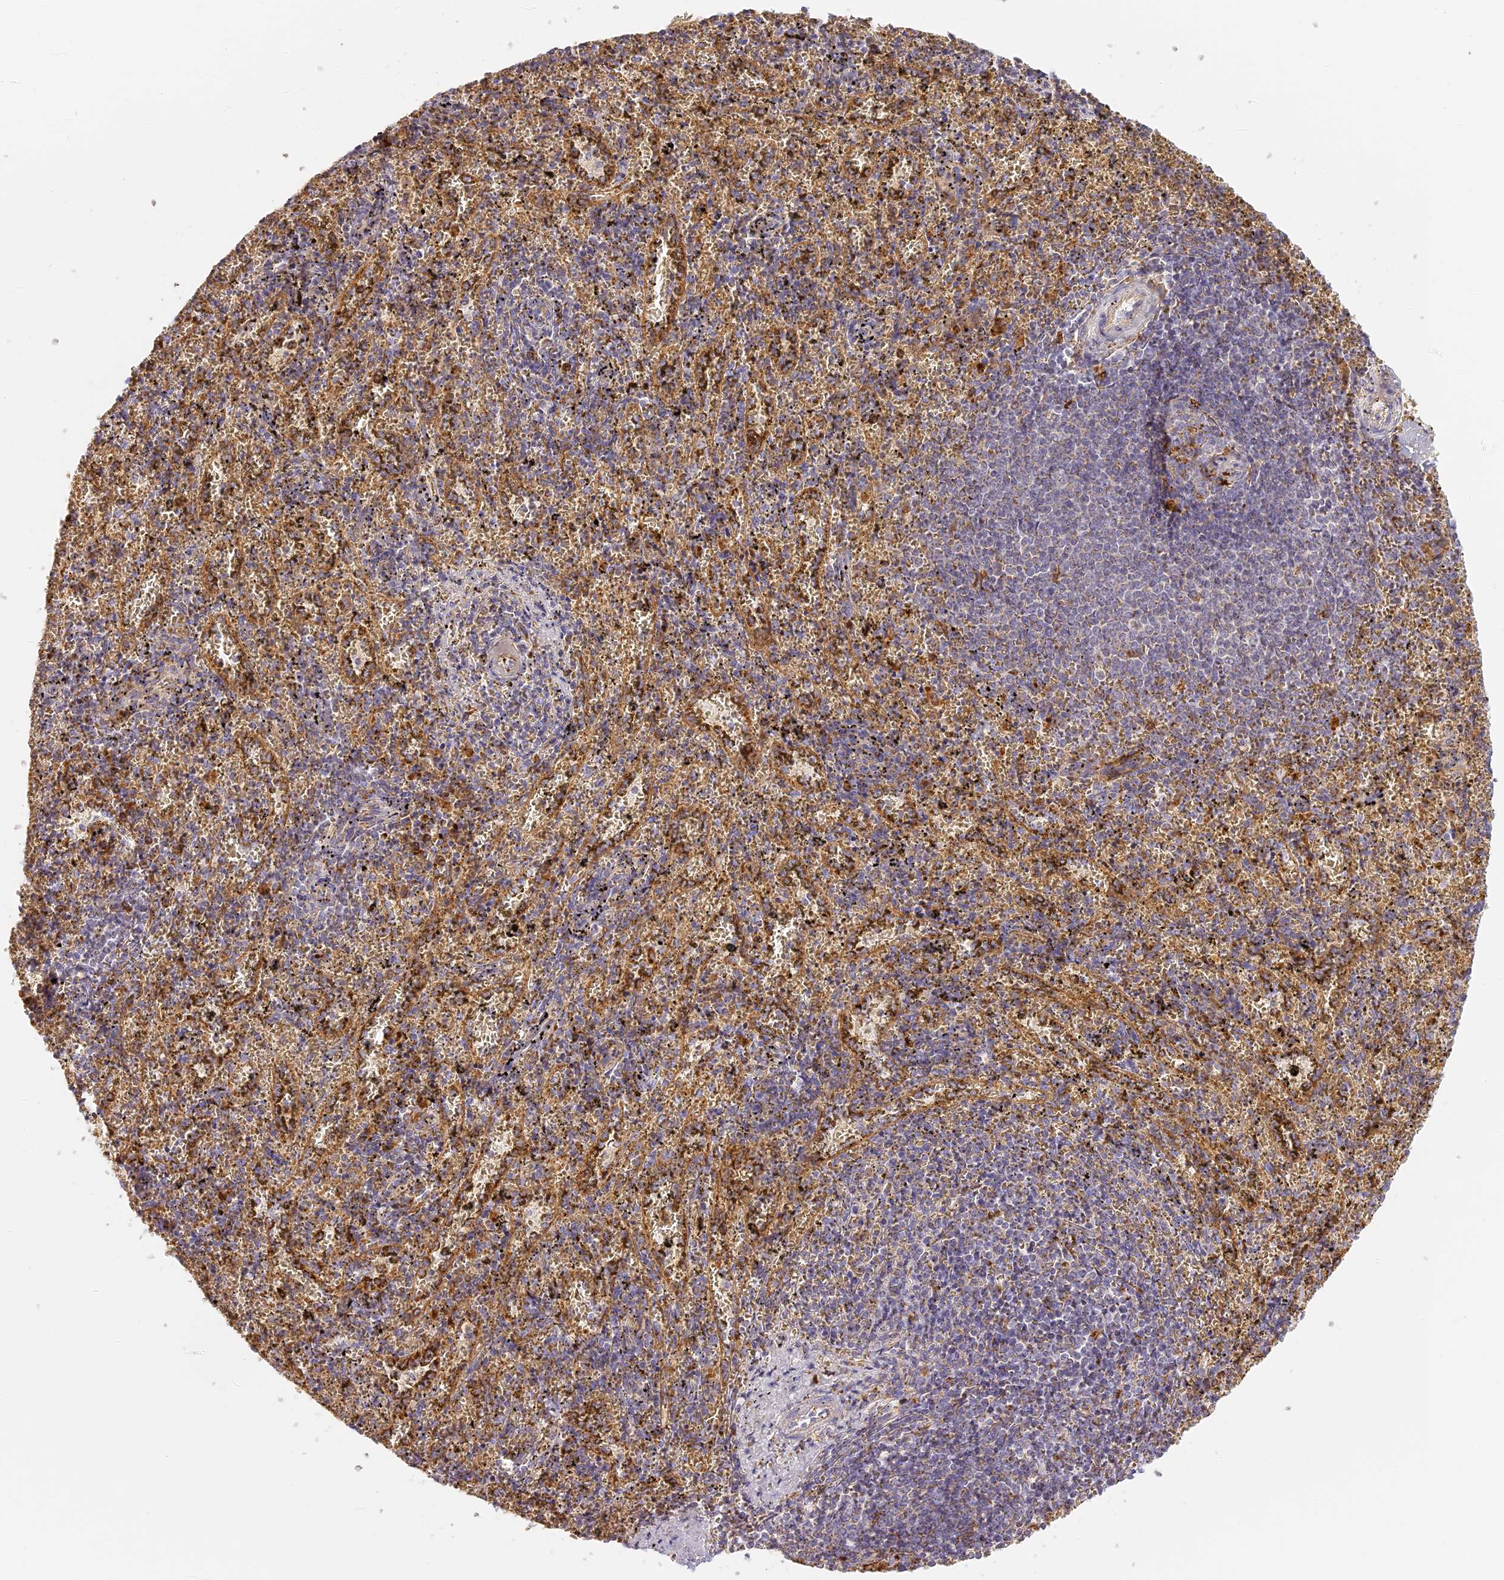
{"staining": {"intensity": "weak", "quantity": "<25%", "location": "cytoplasmic/membranous"}, "tissue": "spleen", "cell_type": "Cells in red pulp", "image_type": "normal", "snomed": [{"axis": "morphology", "description": "Normal tissue, NOS"}, {"axis": "topography", "description": "Spleen"}], "caption": "Cells in red pulp are negative for protein expression in benign human spleen. Brightfield microscopy of IHC stained with DAB (3,3'-diaminobenzidine) (brown) and hematoxylin (blue), captured at high magnification.", "gene": "LAMP2", "patient": {"sex": "male", "age": 11}}